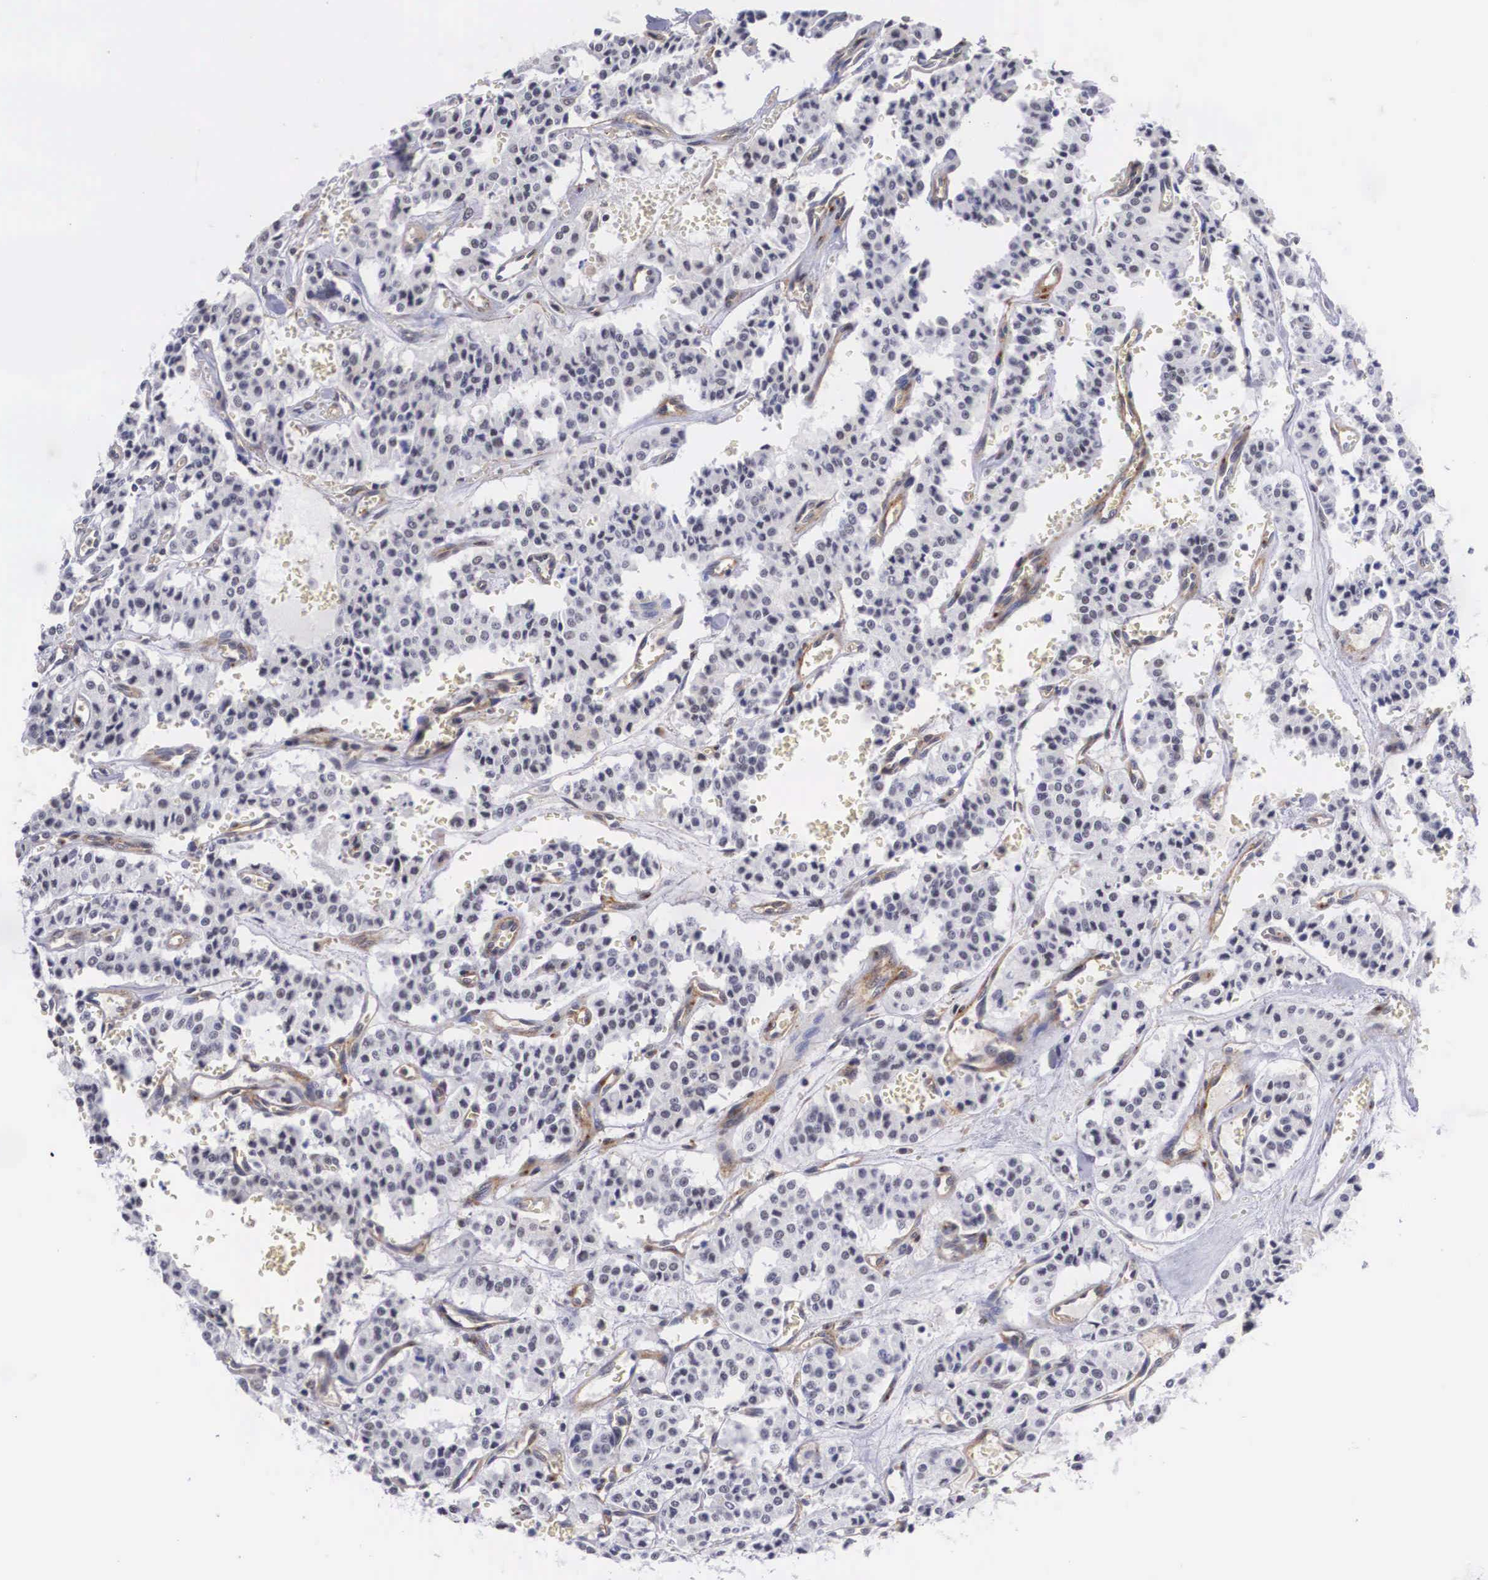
{"staining": {"intensity": "negative", "quantity": "none", "location": "none"}, "tissue": "carcinoid", "cell_type": "Tumor cells", "image_type": "cancer", "snomed": [{"axis": "morphology", "description": "Carcinoid, malignant, NOS"}, {"axis": "topography", "description": "Bronchus"}], "caption": "Immunohistochemistry (IHC) image of neoplastic tissue: carcinoid stained with DAB (3,3'-diaminobenzidine) shows no significant protein positivity in tumor cells.", "gene": "NR4A2", "patient": {"sex": "male", "age": 55}}